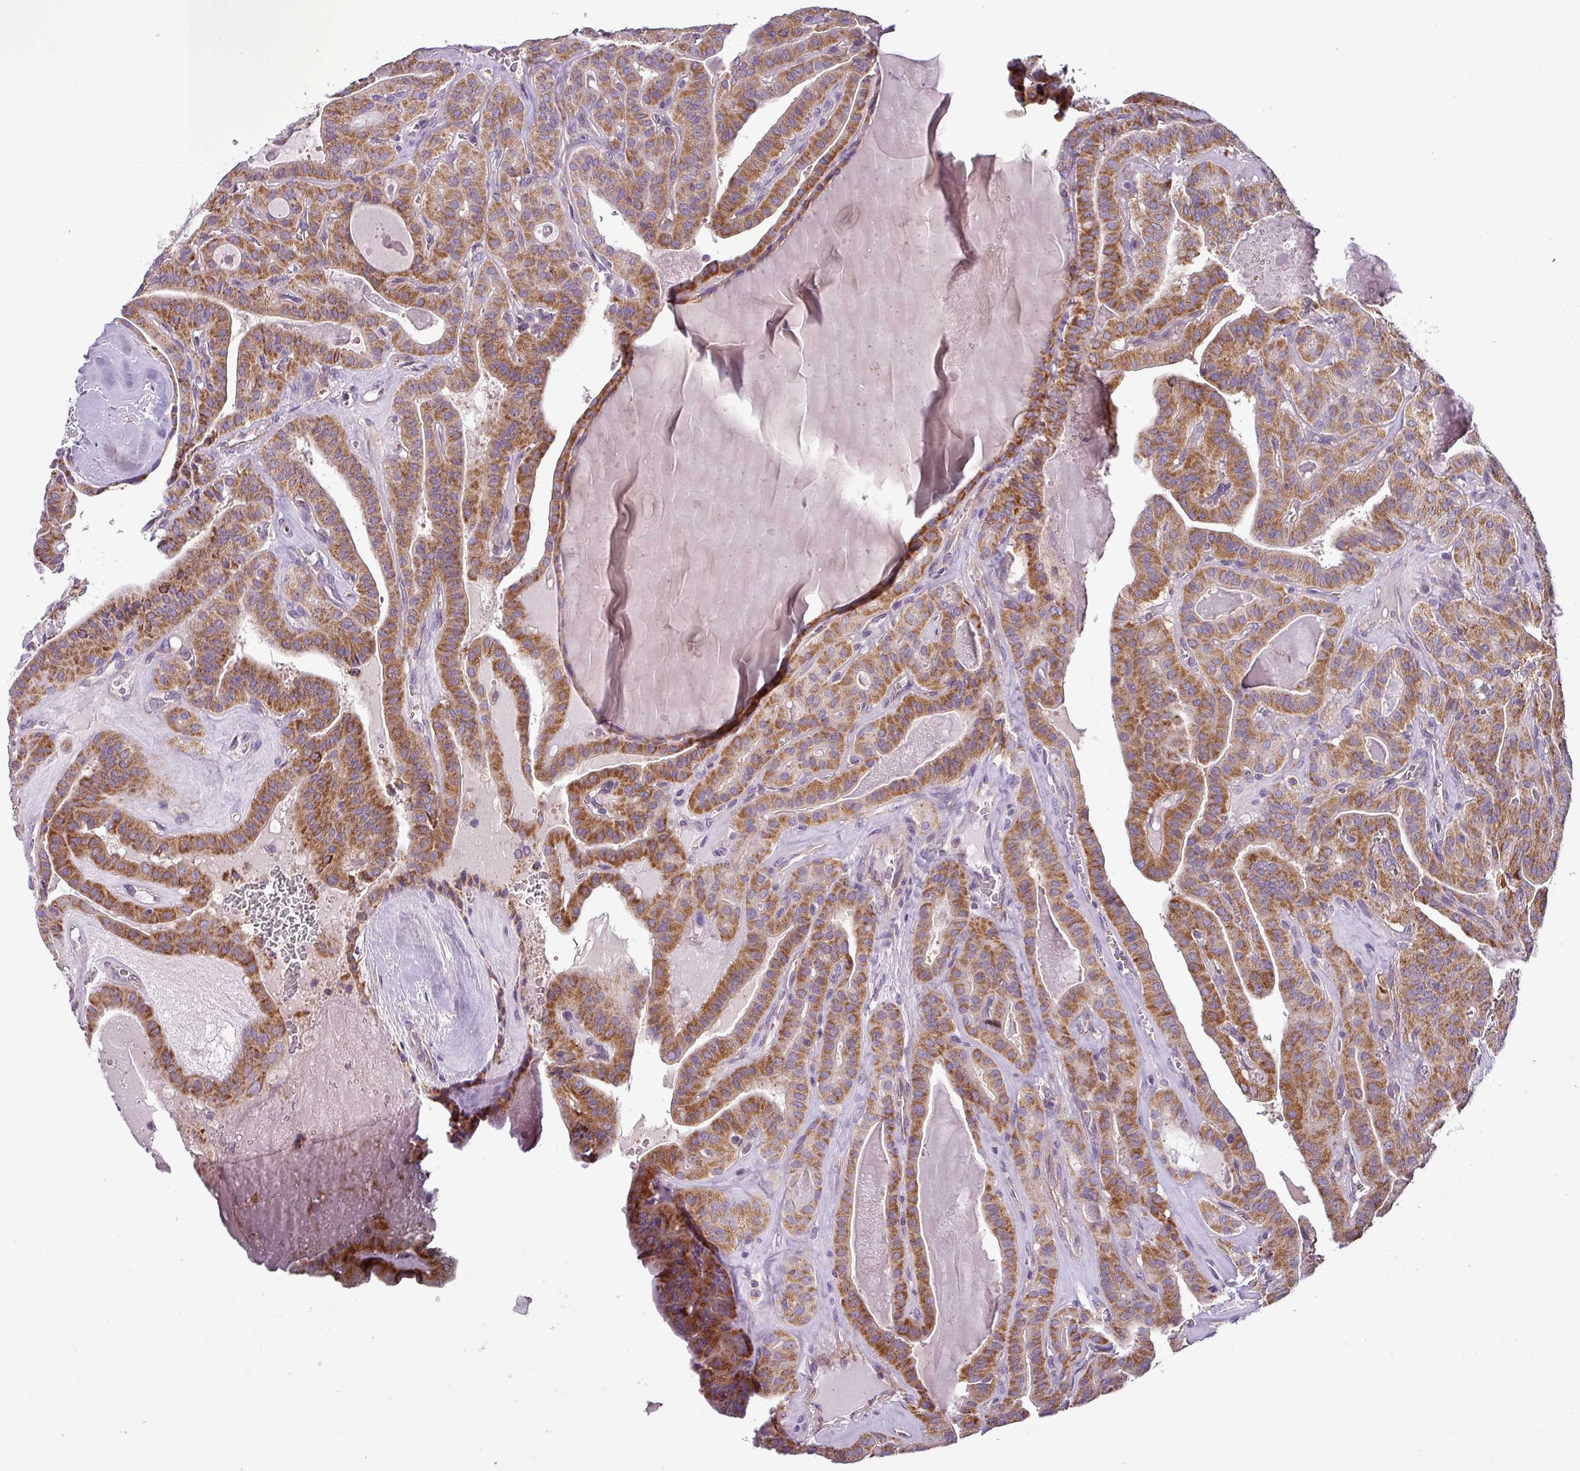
{"staining": {"intensity": "moderate", "quantity": ">75%", "location": "cytoplasmic/membranous"}, "tissue": "thyroid cancer", "cell_type": "Tumor cells", "image_type": "cancer", "snomed": [{"axis": "morphology", "description": "Papillary adenocarcinoma, NOS"}, {"axis": "topography", "description": "Thyroid gland"}], "caption": "Protein expression analysis of thyroid cancer (papillary adenocarcinoma) exhibits moderate cytoplasmic/membranous staining in approximately >75% of tumor cells. (IHC, brightfield microscopy, high magnification).", "gene": "PNMA6A", "patient": {"sex": "male", "age": 52}}